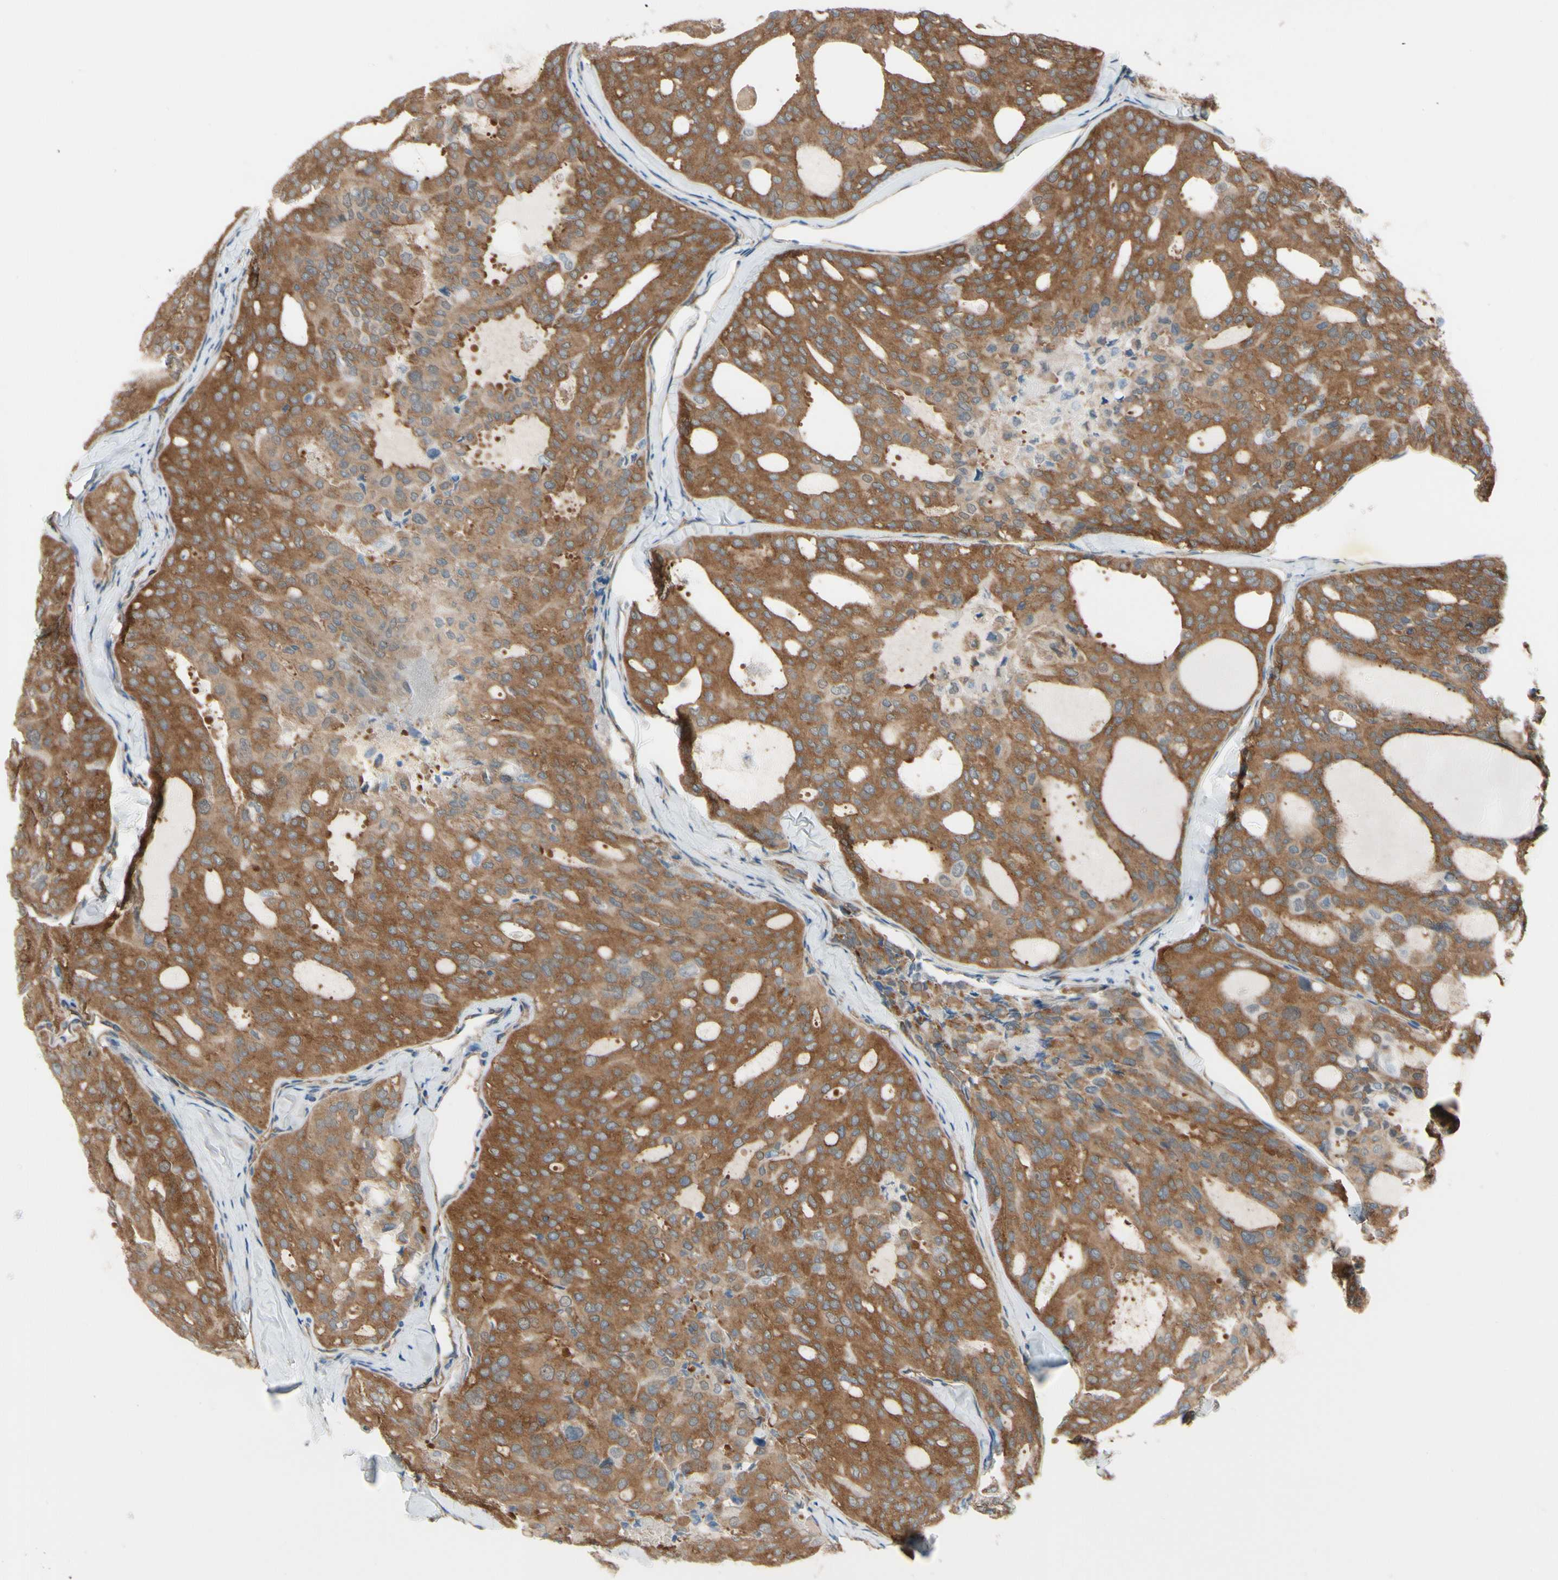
{"staining": {"intensity": "moderate", "quantity": ">75%", "location": "cytoplasmic/membranous"}, "tissue": "thyroid cancer", "cell_type": "Tumor cells", "image_type": "cancer", "snomed": [{"axis": "morphology", "description": "Follicular adenoma carcinoma, NOS"}, {"axis": "topography", "description": "Thyroid gland"}], "caption": "This image shows immunohistochemistry staining of human follicular adenoma carcinoma (thyroid), with medium moderate cytoplasmic/membranous positivity in about >75% of tumor cells.", "gene": "EPS15", "patient": {"sex": "male", "age": 75}}